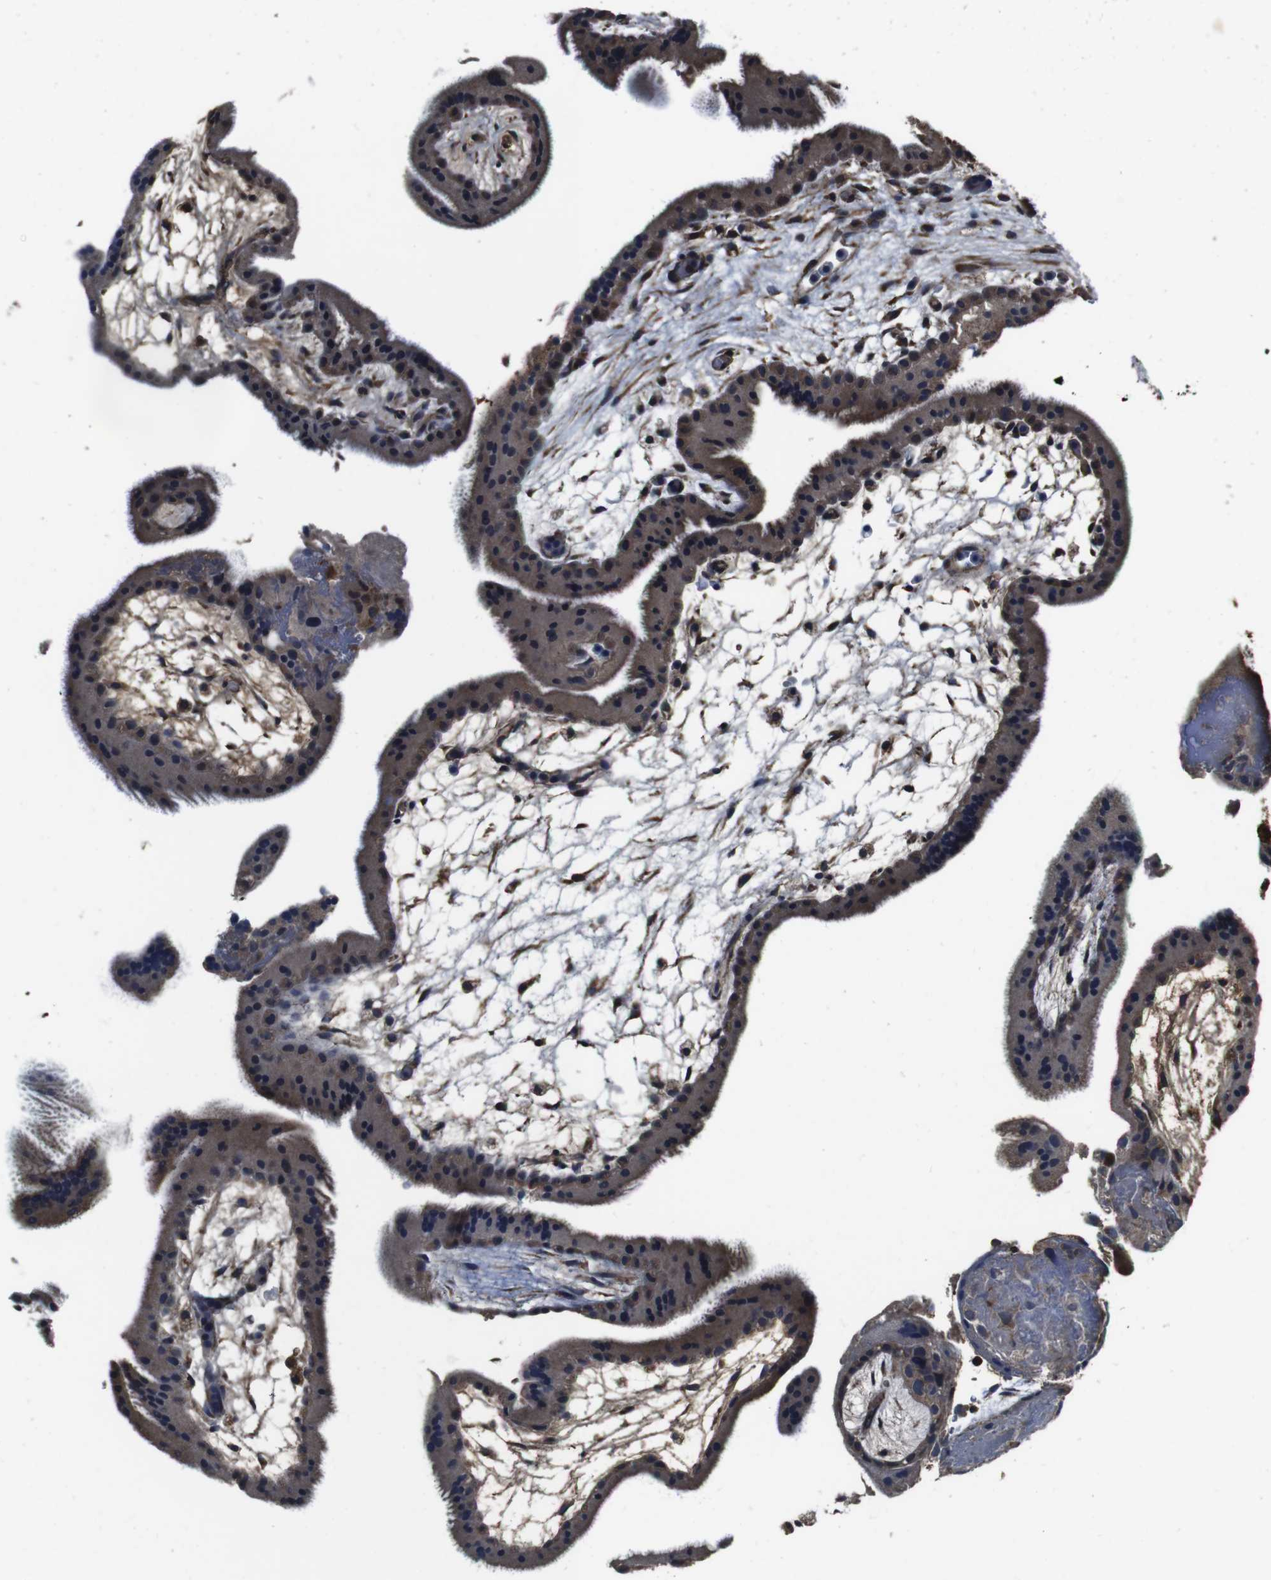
{"staining": {"intensity": "moderate", "quantity": "25%-75%", "location": "cytoplasmic/membranous"}, "tissue": "placenta", "cell_type": "Trophoblastic cells", "image_type": "normal", "snomed": [{"axis": "morphology", "description": "Normal tissue, NOS"}, {"axis": "topography", "description": "Placenta"}], "caption": "A high-resolution photomicrograph shows immunohistochemistry (IHC) staining of benign placenta, which shows moderate cytoplasmic/membranous positivity in approximately 25%-75% of trophoblastic cells.", "gene": "CXCL11", "patient": {"sex": "female", "age": 19}}